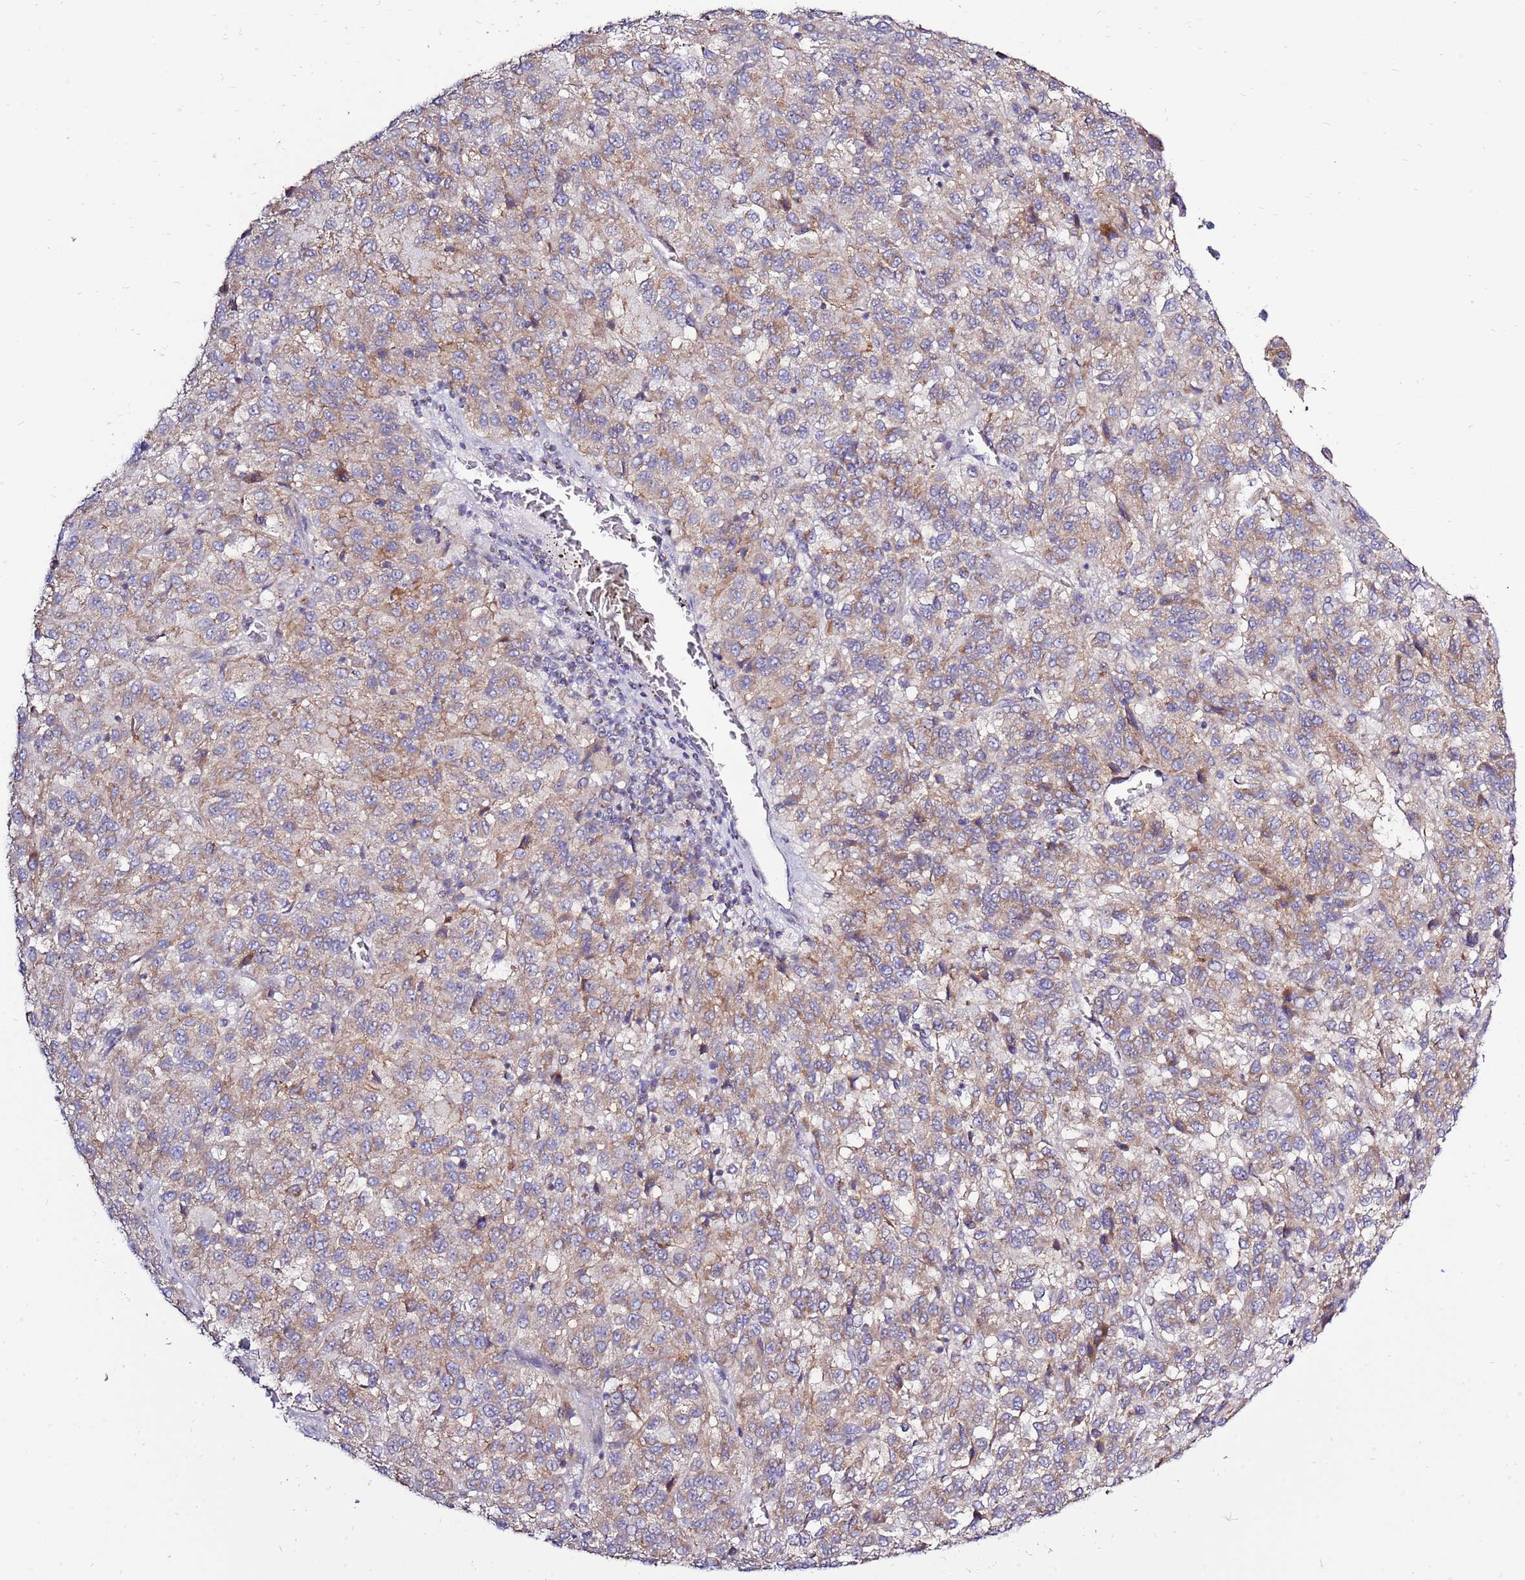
{"staining": {"intensity": "weak", "quantity": ">75%", "location": "cytoplasmic/membranous"}, "tissue": "melanoma", "cell_type": "Tumor cells", "image_type": "cancer", "snomed": [{"axis": "morphology", "description": "Malignant melanoma, Metastatic site"}, {"axis": "topography", "description": "Lung"}], "caption": "Tumor cells display low levels of weak cytoplasmic/membranous positivity in approximately >75% of cells in human melanoma. The staining was performed using DAB, with brown indicating positive protein expression. Nuclei are stained blue with hematoxylin.", "gene": "IGF1R", "patient": {"sex": "male", "age": 64}}